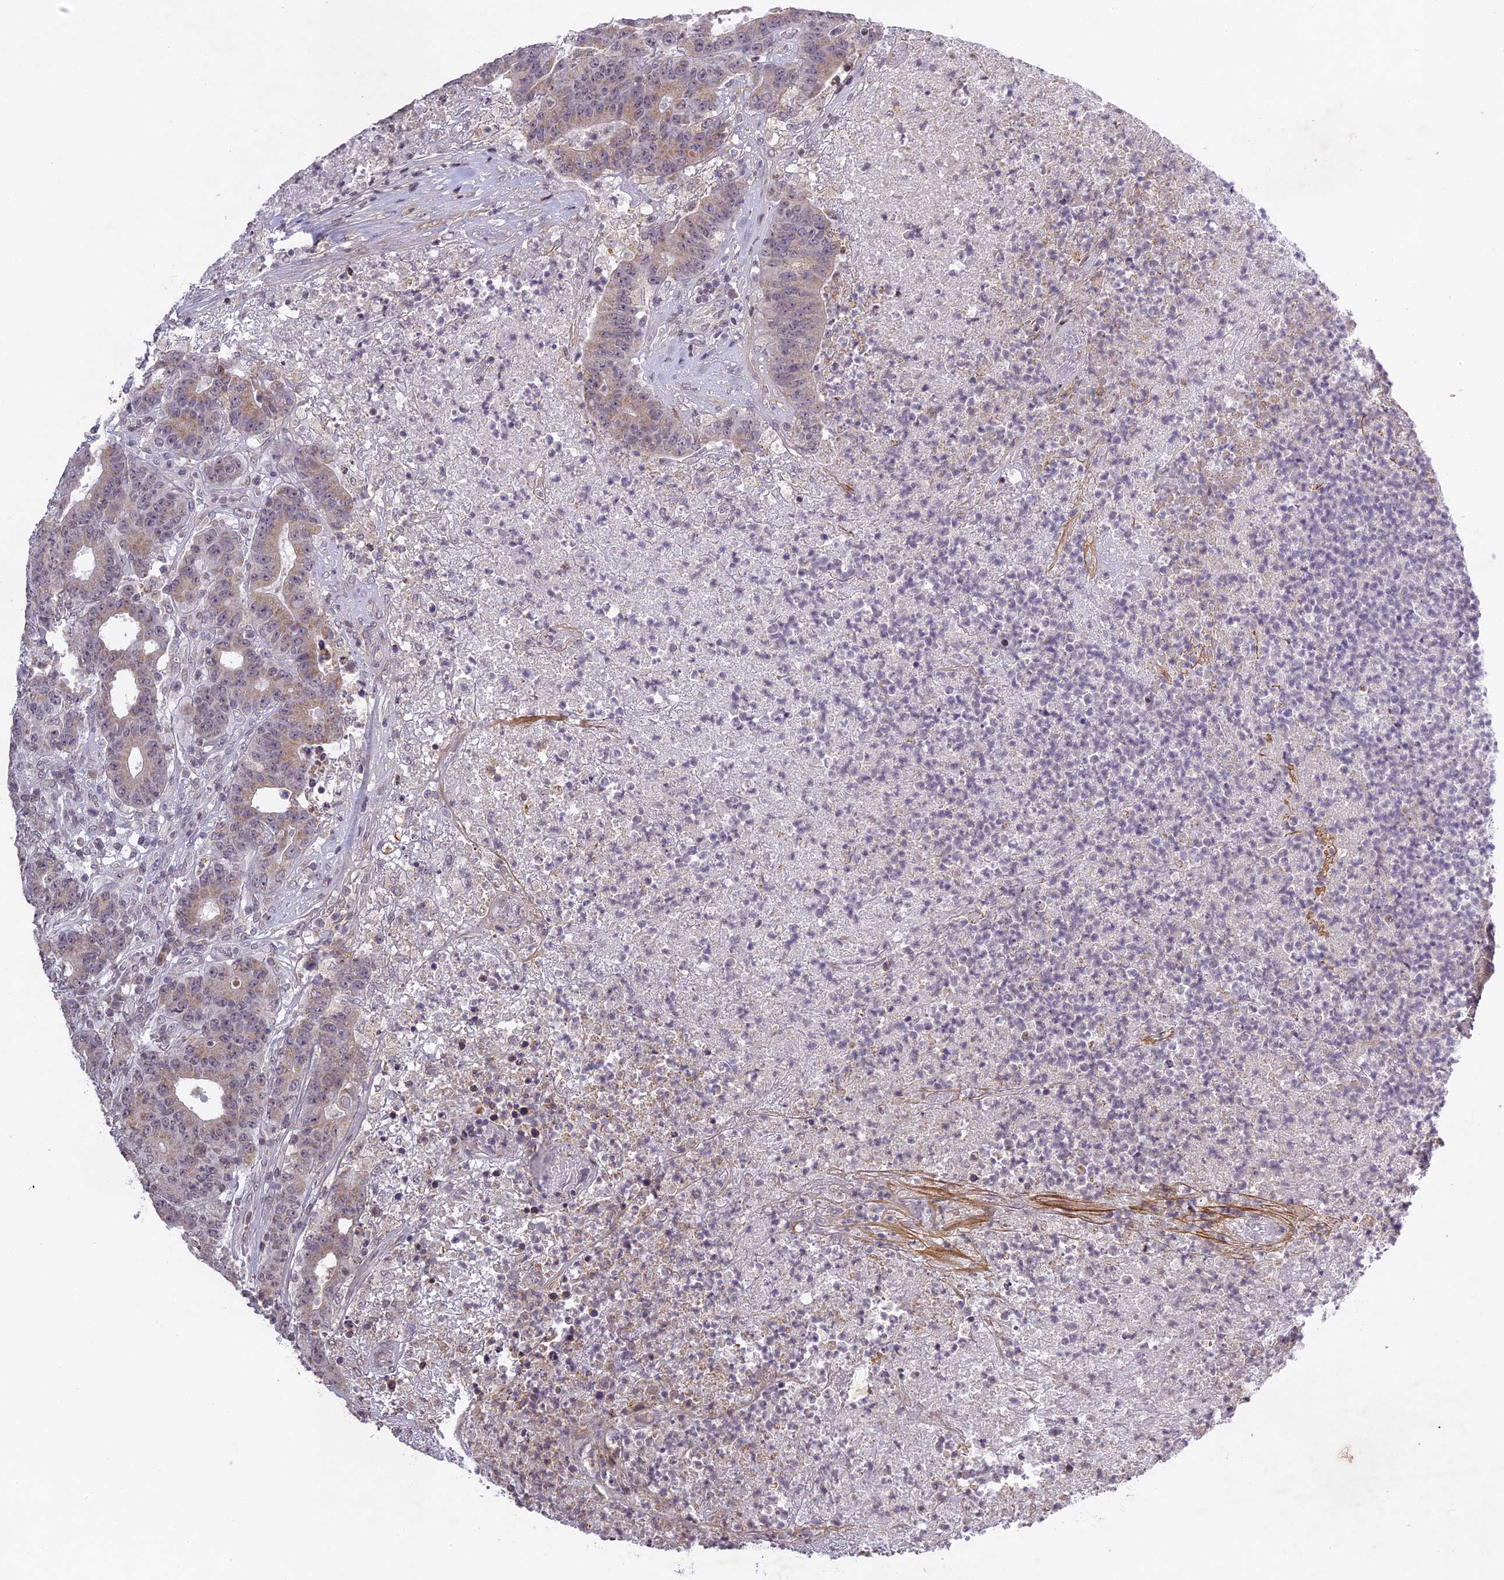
{"staining": {"intensity": "weak", "quantity": ">75%", "location": "cytoplasmic/membranous"}, "tissue": "colorectal cancer", "cell_type": "Tumor cells", "image_type": "cancer", "snomed": [{"axis": "morphology", "description": "Adenocarcinoma, NOS"}, {"axis": "topography", "description": "Colon"}], "caption": "Human colorectal cancer stained for a protein (brown) exhibits weak cytoplasmic/membranous positive positivity in approximately >75% of tumor cells.", "gene": "ERG28", "patient": {"sex": "female", "age": 75}}